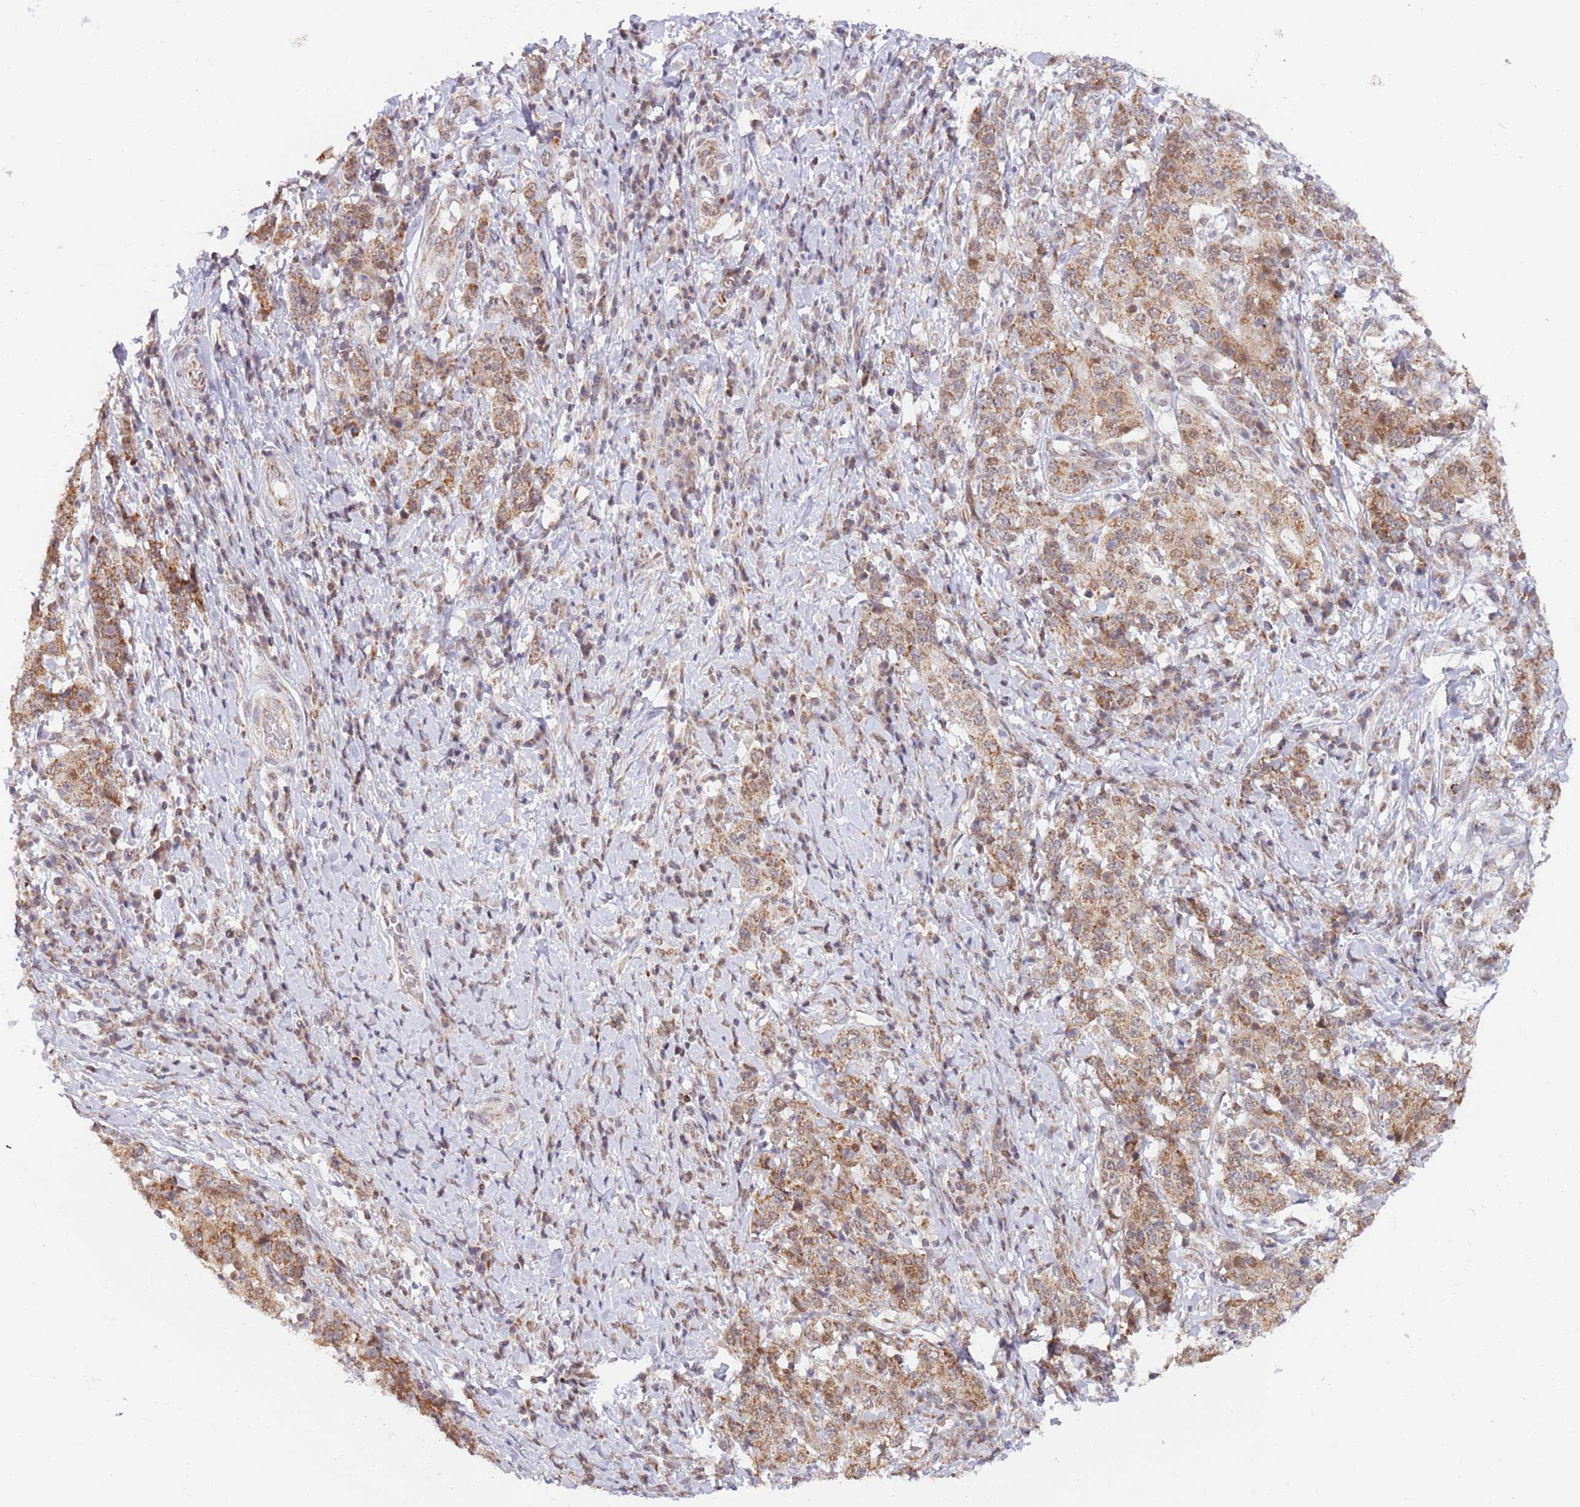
{"staining": {"intensity": "moderate", "quantity": ">75%", "location": "cytoplasmic/membranous,nuclear"}, "tissue": "stomach cancer", "cell_type": "Tumor cells", "image_type": "cancer", "snomed": [{"axis": "morphology", "description": "Normal tissue, NOS"}, {"axis": "morphology", "description": "Adenocarcinoma, NOS"}, {"axis": "topography", "description": "Stomach, upper"}, {"axis": "topography", "description": "Stomach"}], "caption": "Immunohistochemical staining of adenocarcinoma (stomach) demonstrates medium levels of moderate cytoplasmic/membranous and nuclear expression in approximately >75% of tumor cells.", "gene": "TIMM13", "patient": {"sex": "male", "age": 59}}